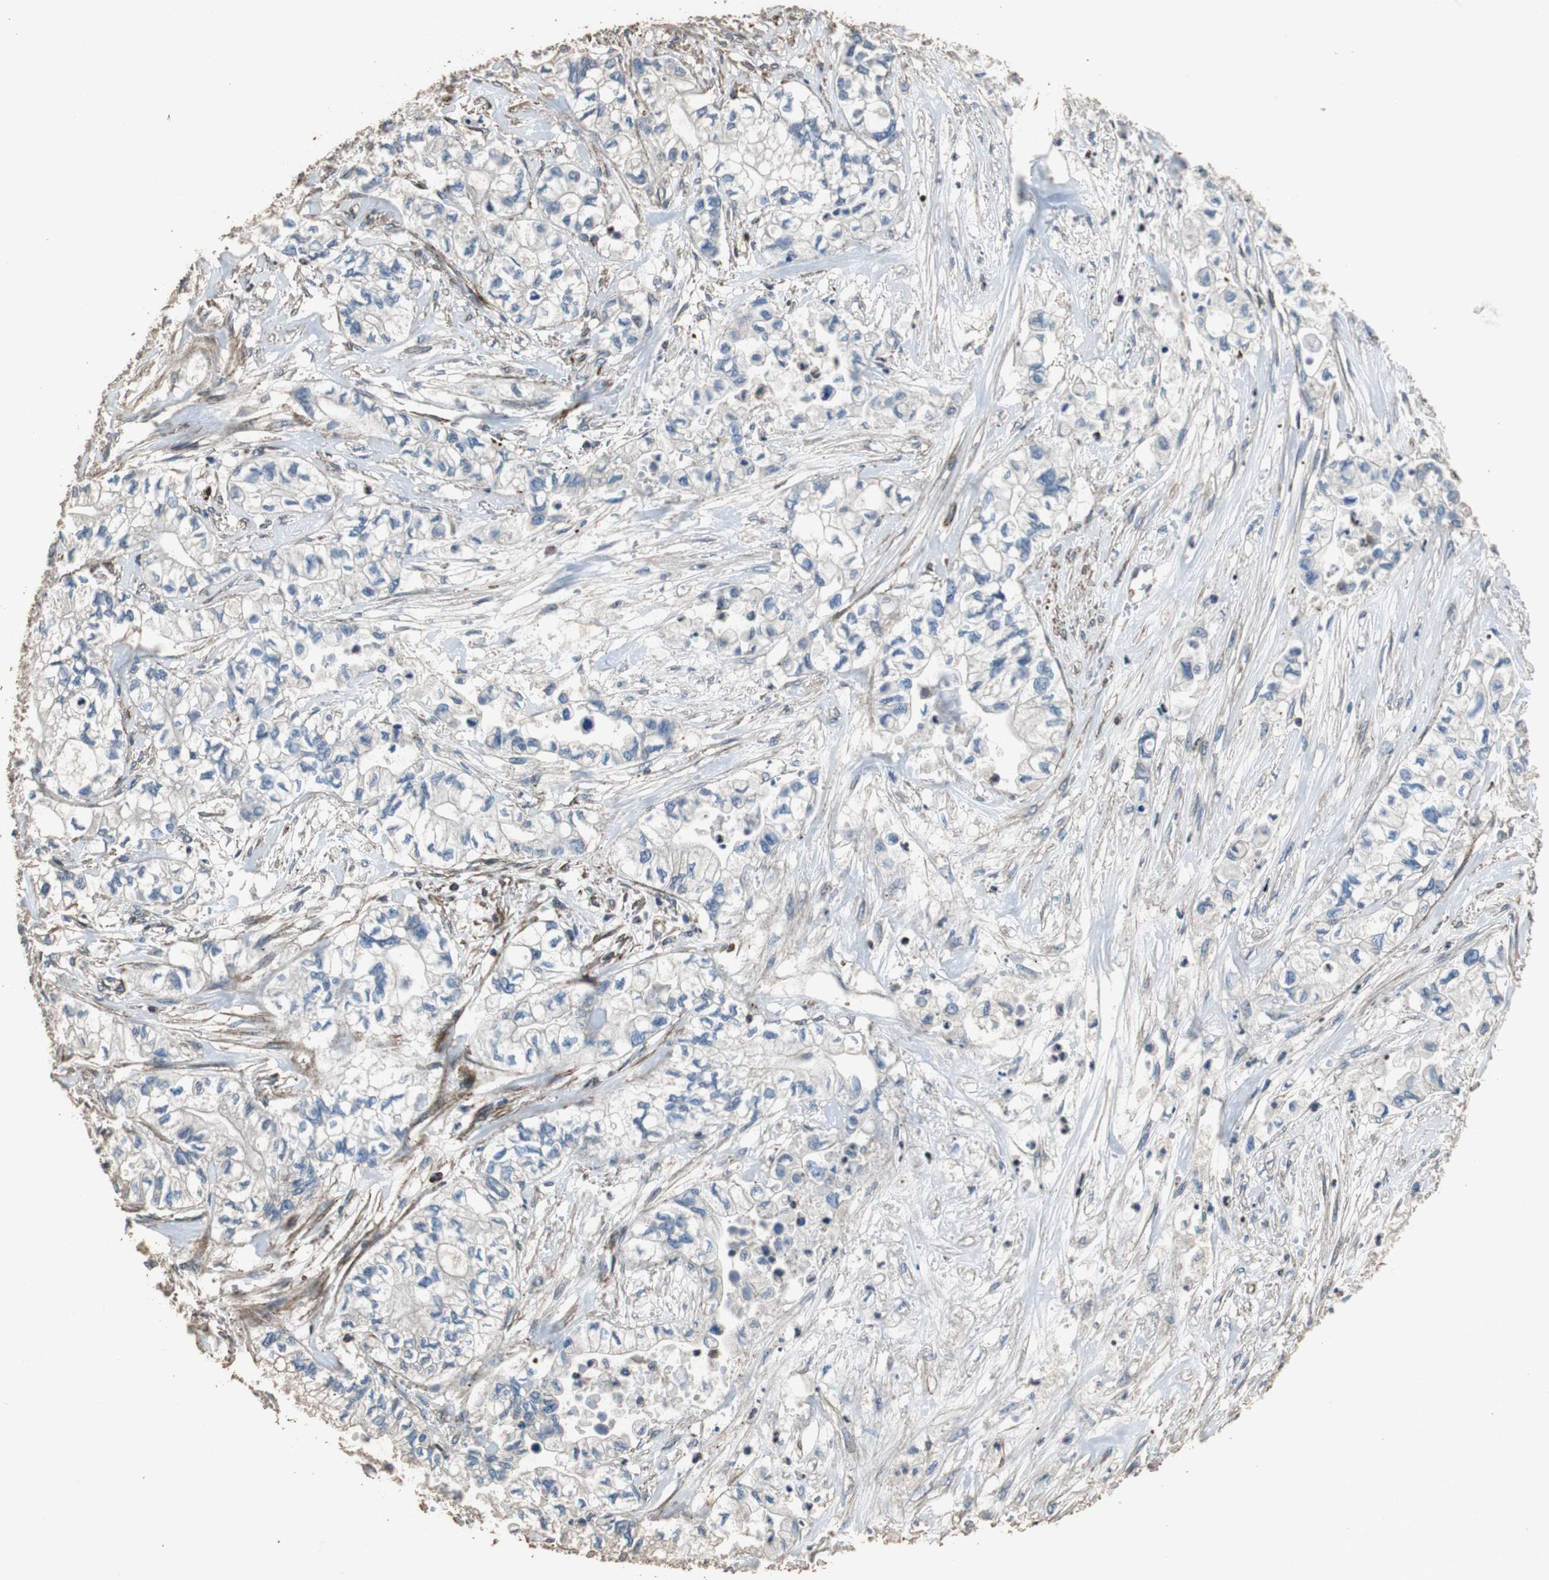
{"staining": {"intensity": "weak", "quantity": ">75%", "location": "cytoplasmic/membranous"}, "tissue": "pancreatic cancer", "cell_type": "Tumor cells", "image_type": "cancer", "snomed": [{"axis": "morphology", "description": "Adenocarcinoma, NOS"}, {"axis": "topography", "description": "Pancreas"}], "caption": "Approximately >75% of tumor cells in human pancreatic adenocarcinoma display weak cytoplasmic/membranous protein positivity as visualized by brown immunohistochemical staining.", "gene": "PRKRA", "patient": {"sex": "male", "age": 79}}